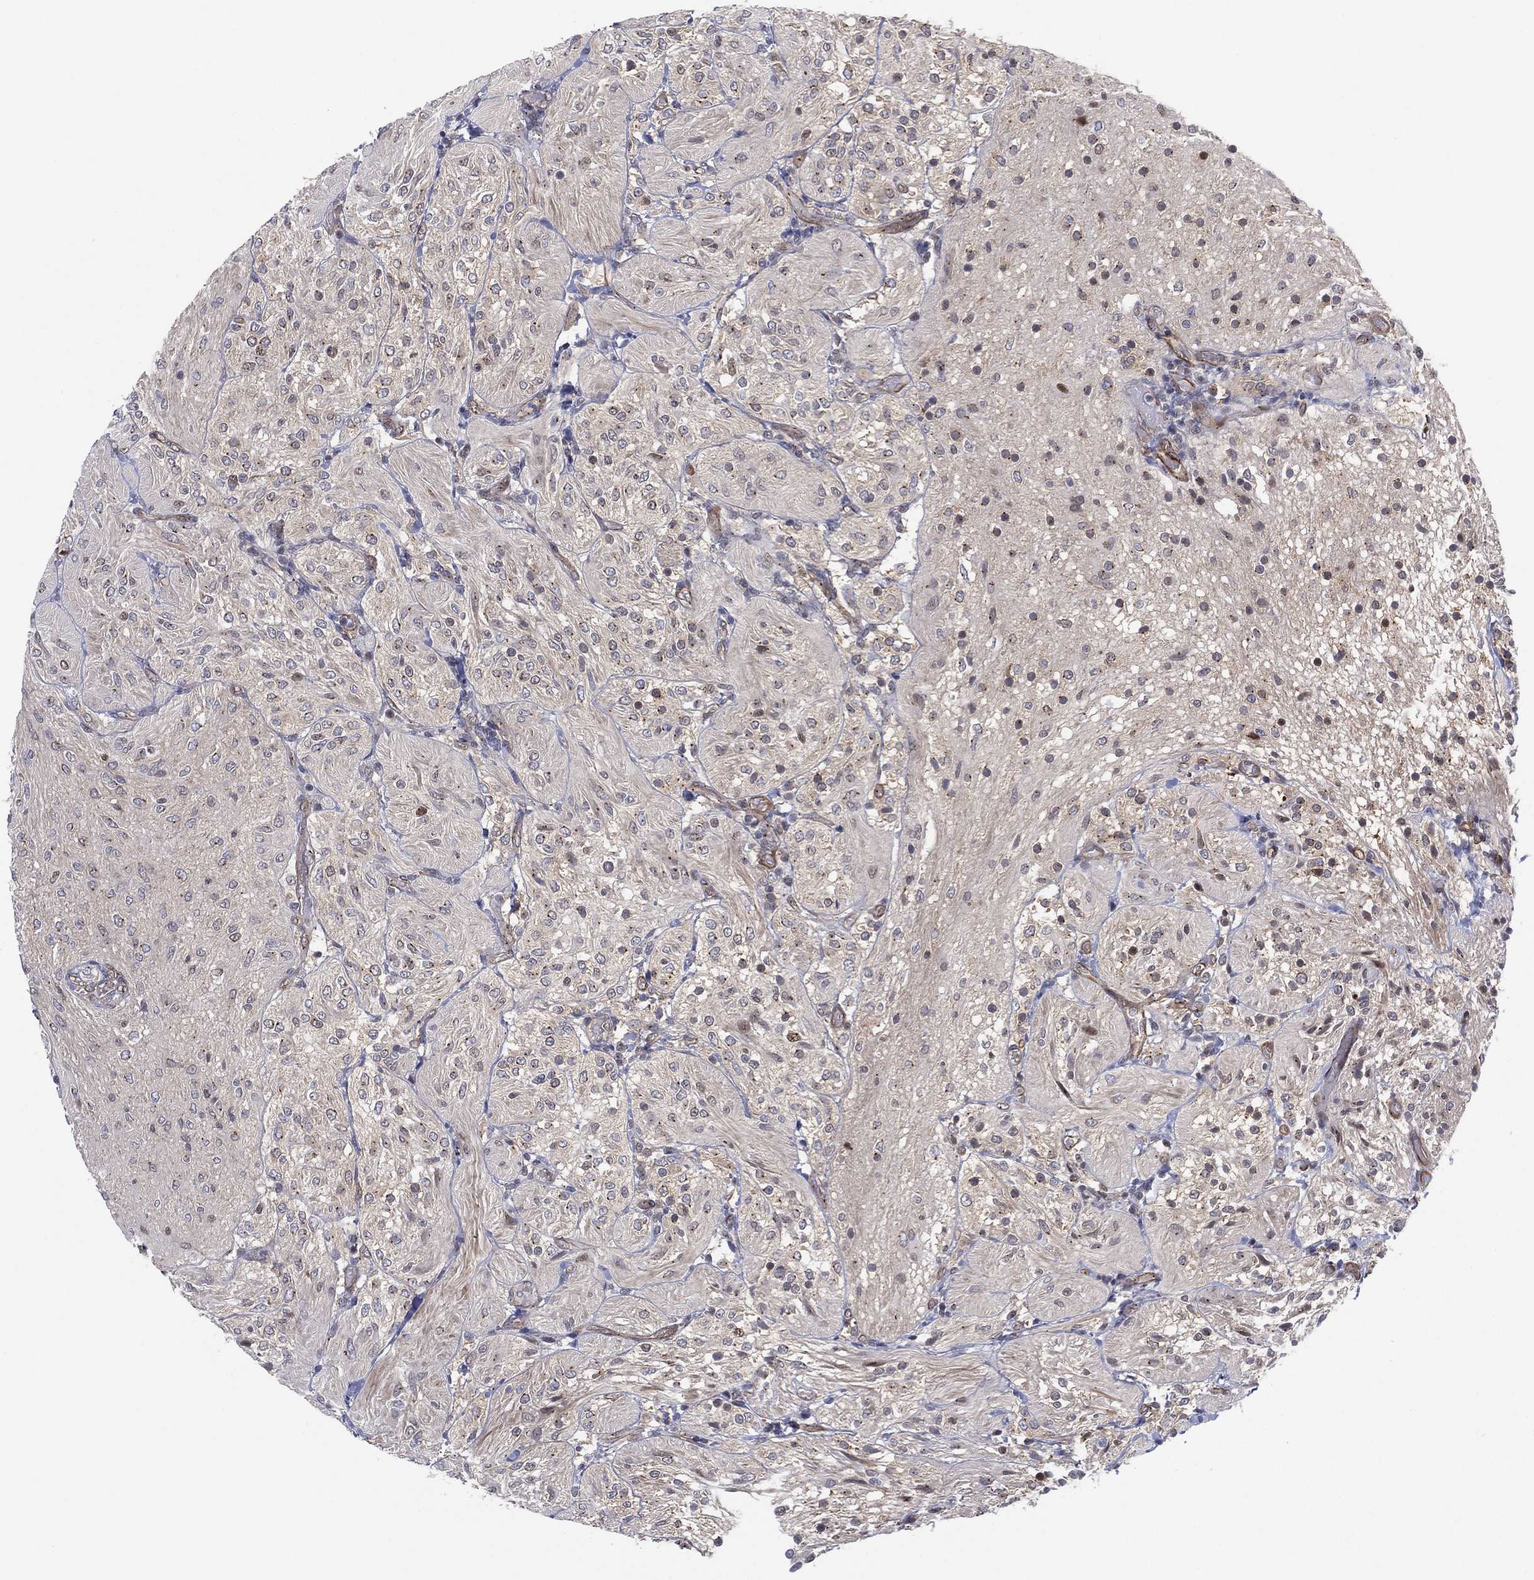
{"staining": {"intensity": "negative", "quantity": "none", "location": "none"}, "tissue": "glioma", "cell_type": "Tumor cells", "image_type": "cancer", "snomed": [{"axis": "morphology", "description": "Glioma, malignant, Low grade"}, {"axis": "topography", "description": "Brain"}], "caption": "Immunohistochemistry (IHC) micrograph of human malignant glioma (low-grade) stained for a protein (brown), which shows no positivity in tumor cells. (Stains: DAB IHC with hematoxylin counter stain, Microscopy: brightfield microscopy at high magnification).", "gene": "GSE1", "patient": {"sex": "male", "age": 3}}